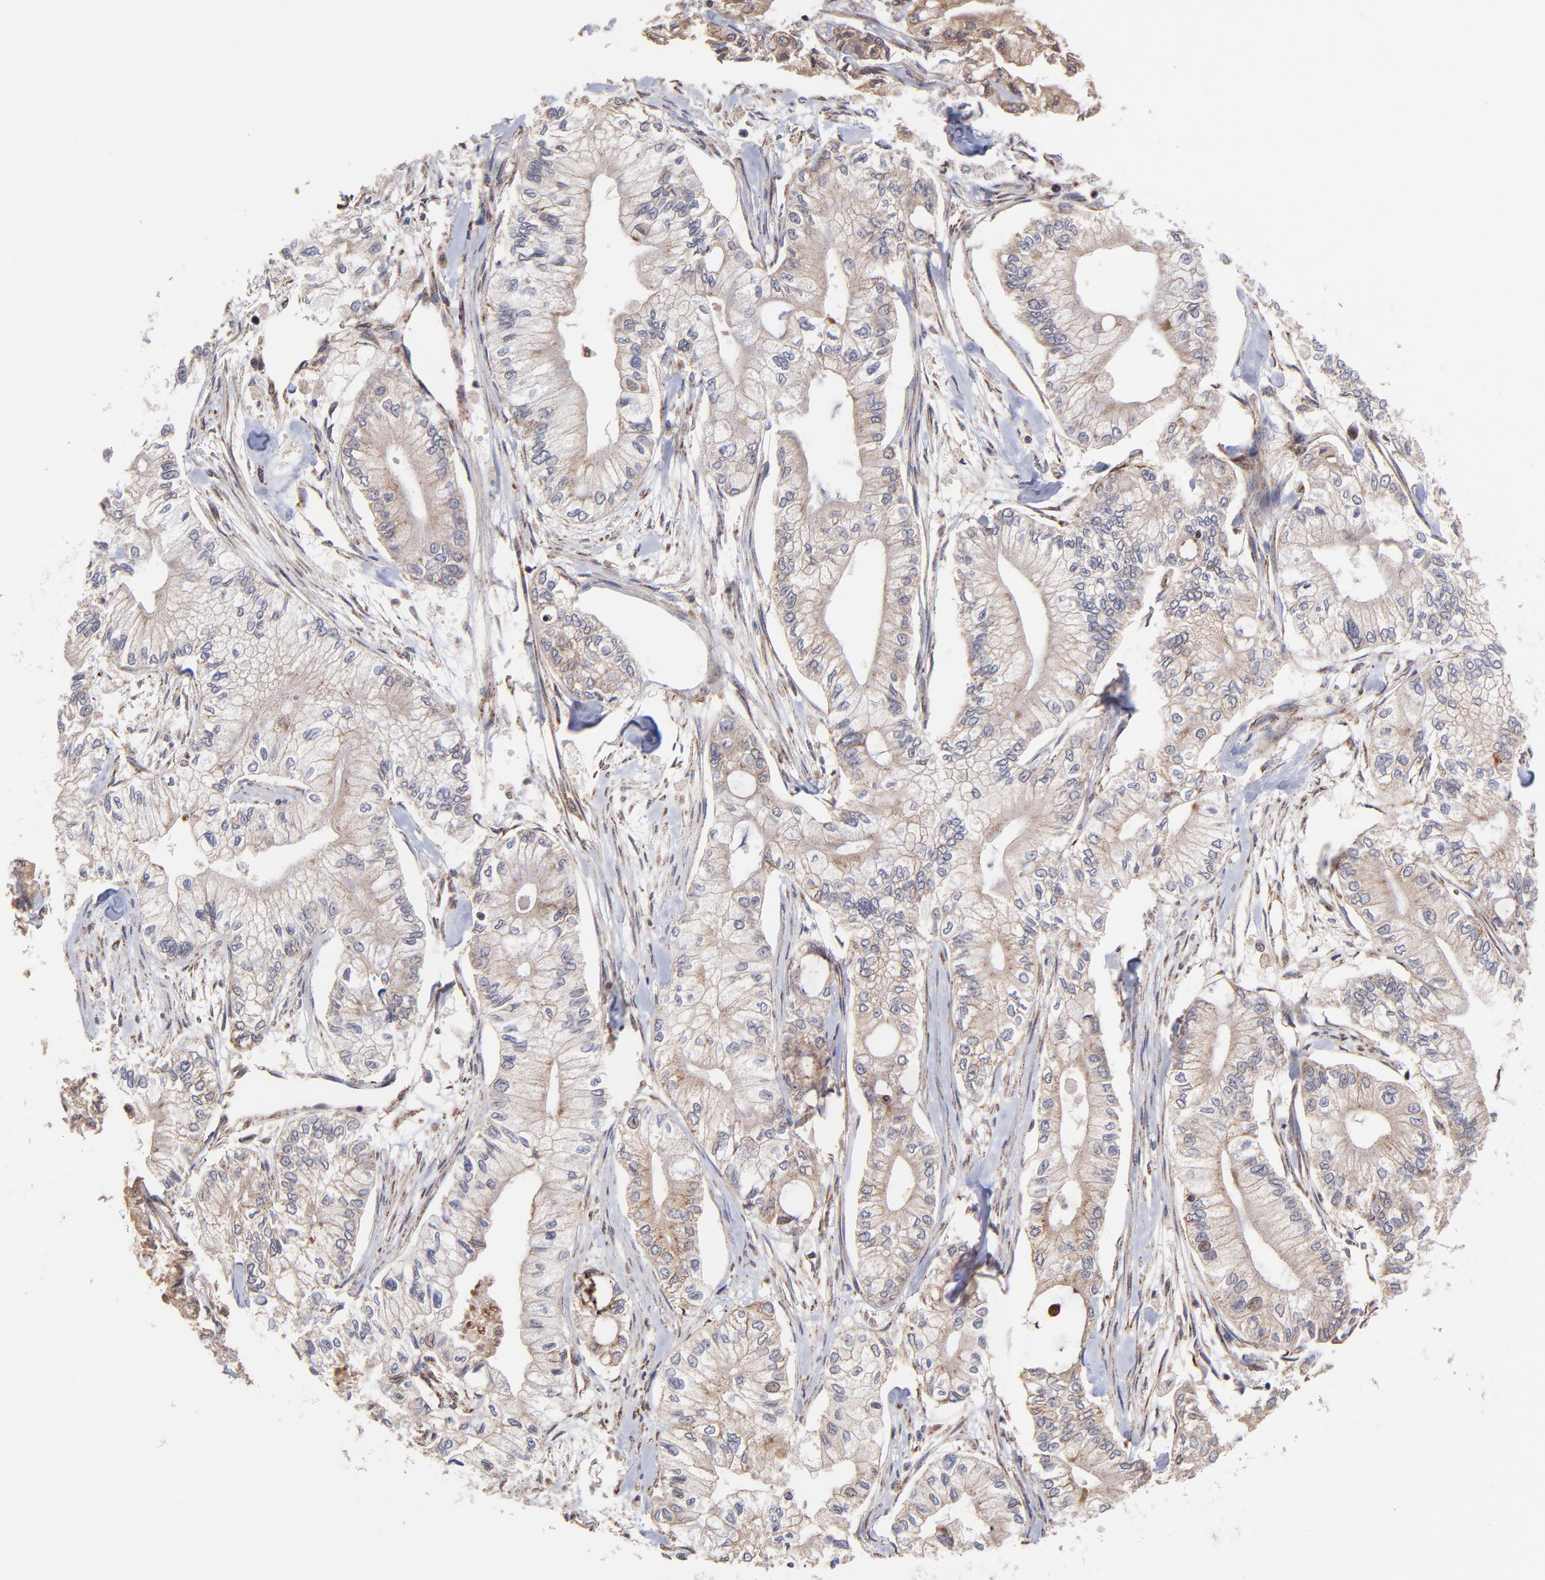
{"staining": {"intensity": "moderate", "quantity": ">75%", "location": "cytoplasmic/membranous"}, "tissue": "pancreatic cancer", "cell_type": "Tumor cells", "image_type": "cancer", "snomed": [{"axis": "morphology", "description": "Adenocarcinoma, NOS"}, {"axis": "topography", "description": "Pancreas"}], "caption": "Adenocarcinoma (pancreatic) stained with IHC shows moderate cytoplasmic/membranous expression in approximately >75% of tumor cells.", "gene": "BAIAP2L2", "patient": {"sex": "male", "age": 79}}